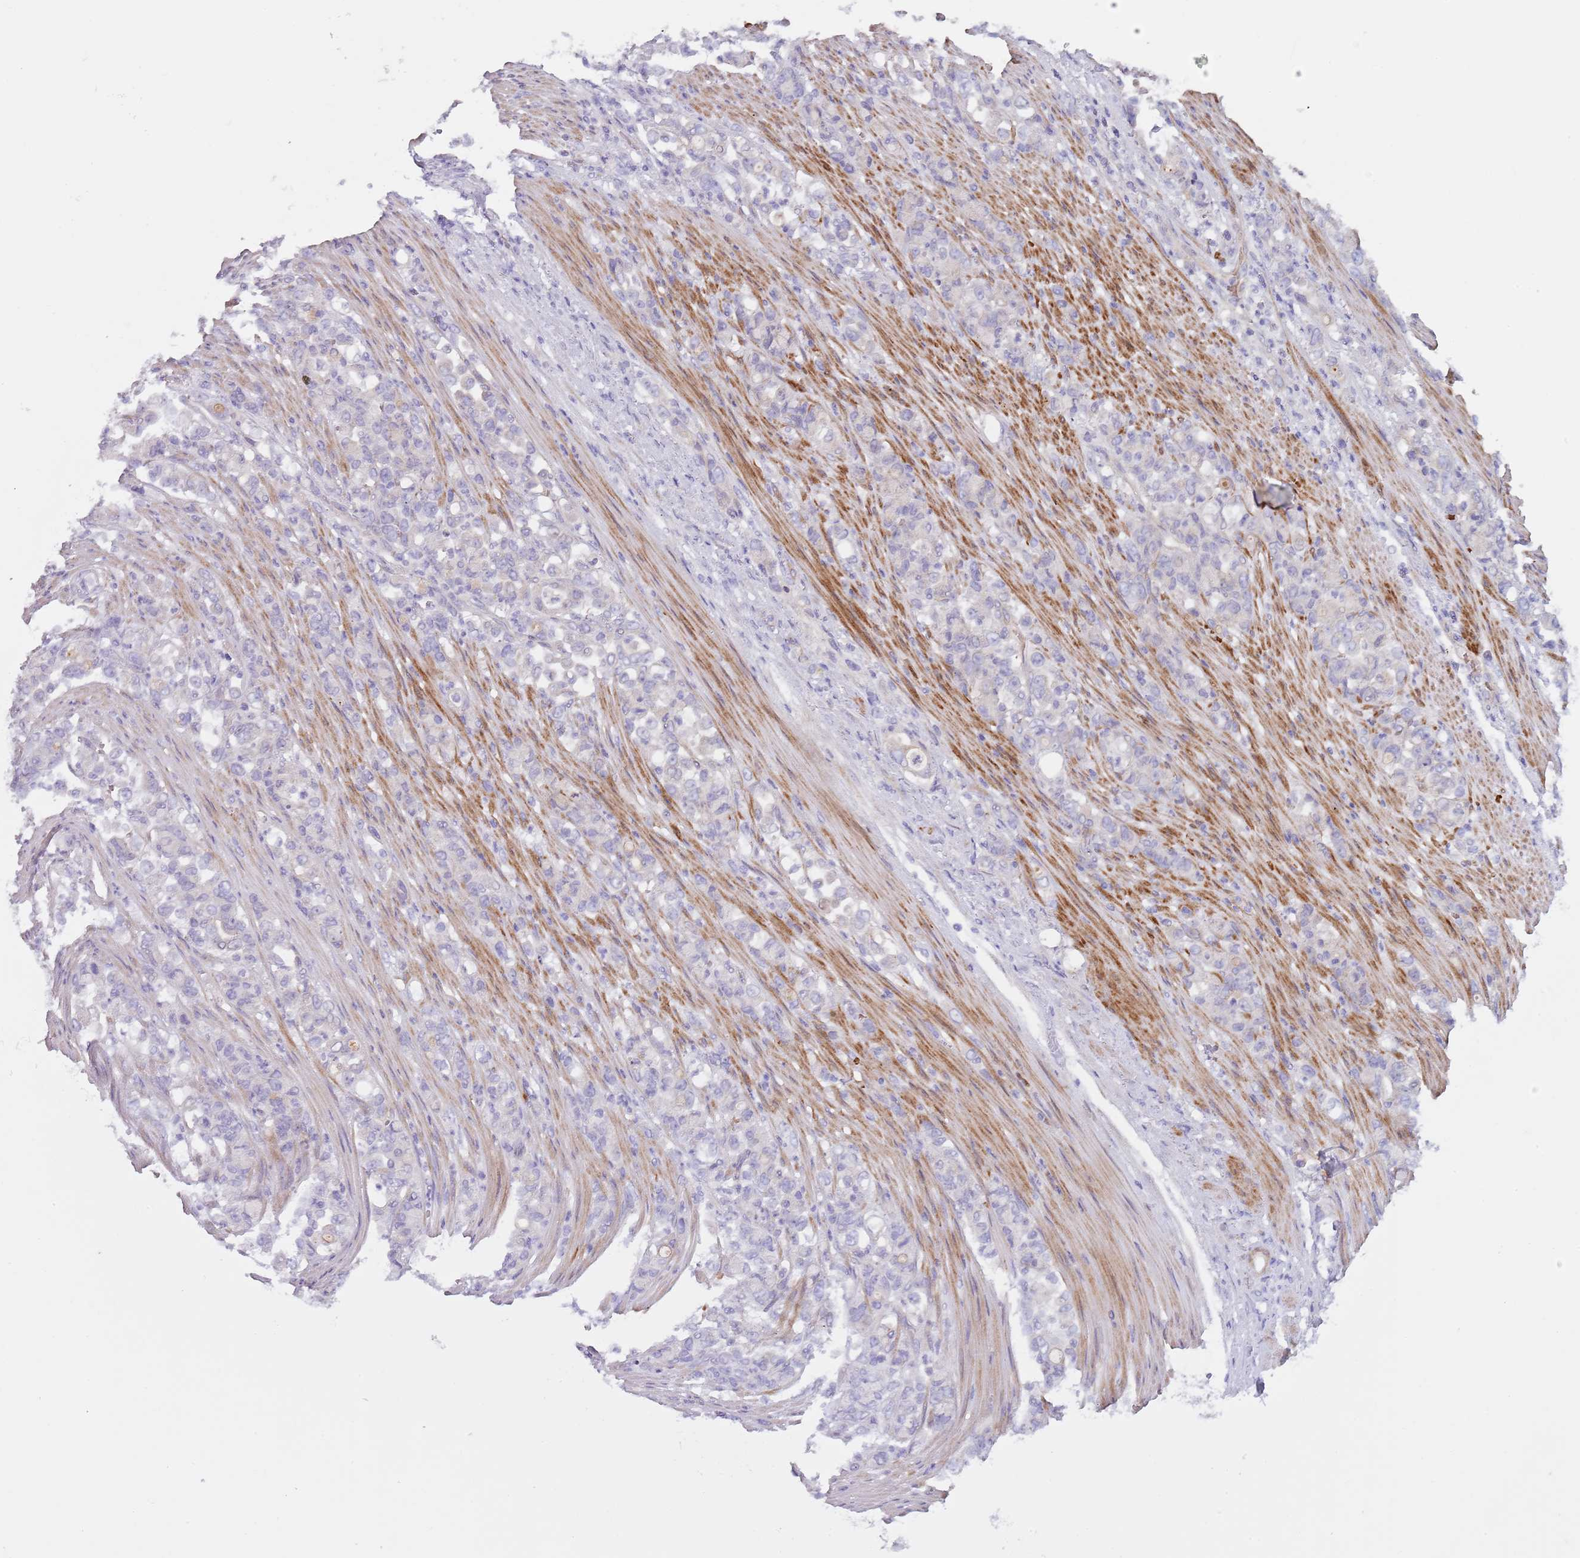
{"staining": {"intensity": "negative", "quantity": "none", "location": "none"}, "tissue": "stomach cancer", "cell_type": "Tumor cells", "image_type": "cancer", "snomed": [{"axis": "morphology", "description": "Normal tissue, NOS"}, {"axis": "morphology", "description": "Adenocarcinoma, NOS"}, {"axis": "topography", "description": "Stomach"}], "caption": "High power microscopy image of an IHC micrograph of stomach cancer, revealing no significant expression in tumor cells.", "gene": "TINAGL1", "patient": {"sex": "female", "age": 79}}